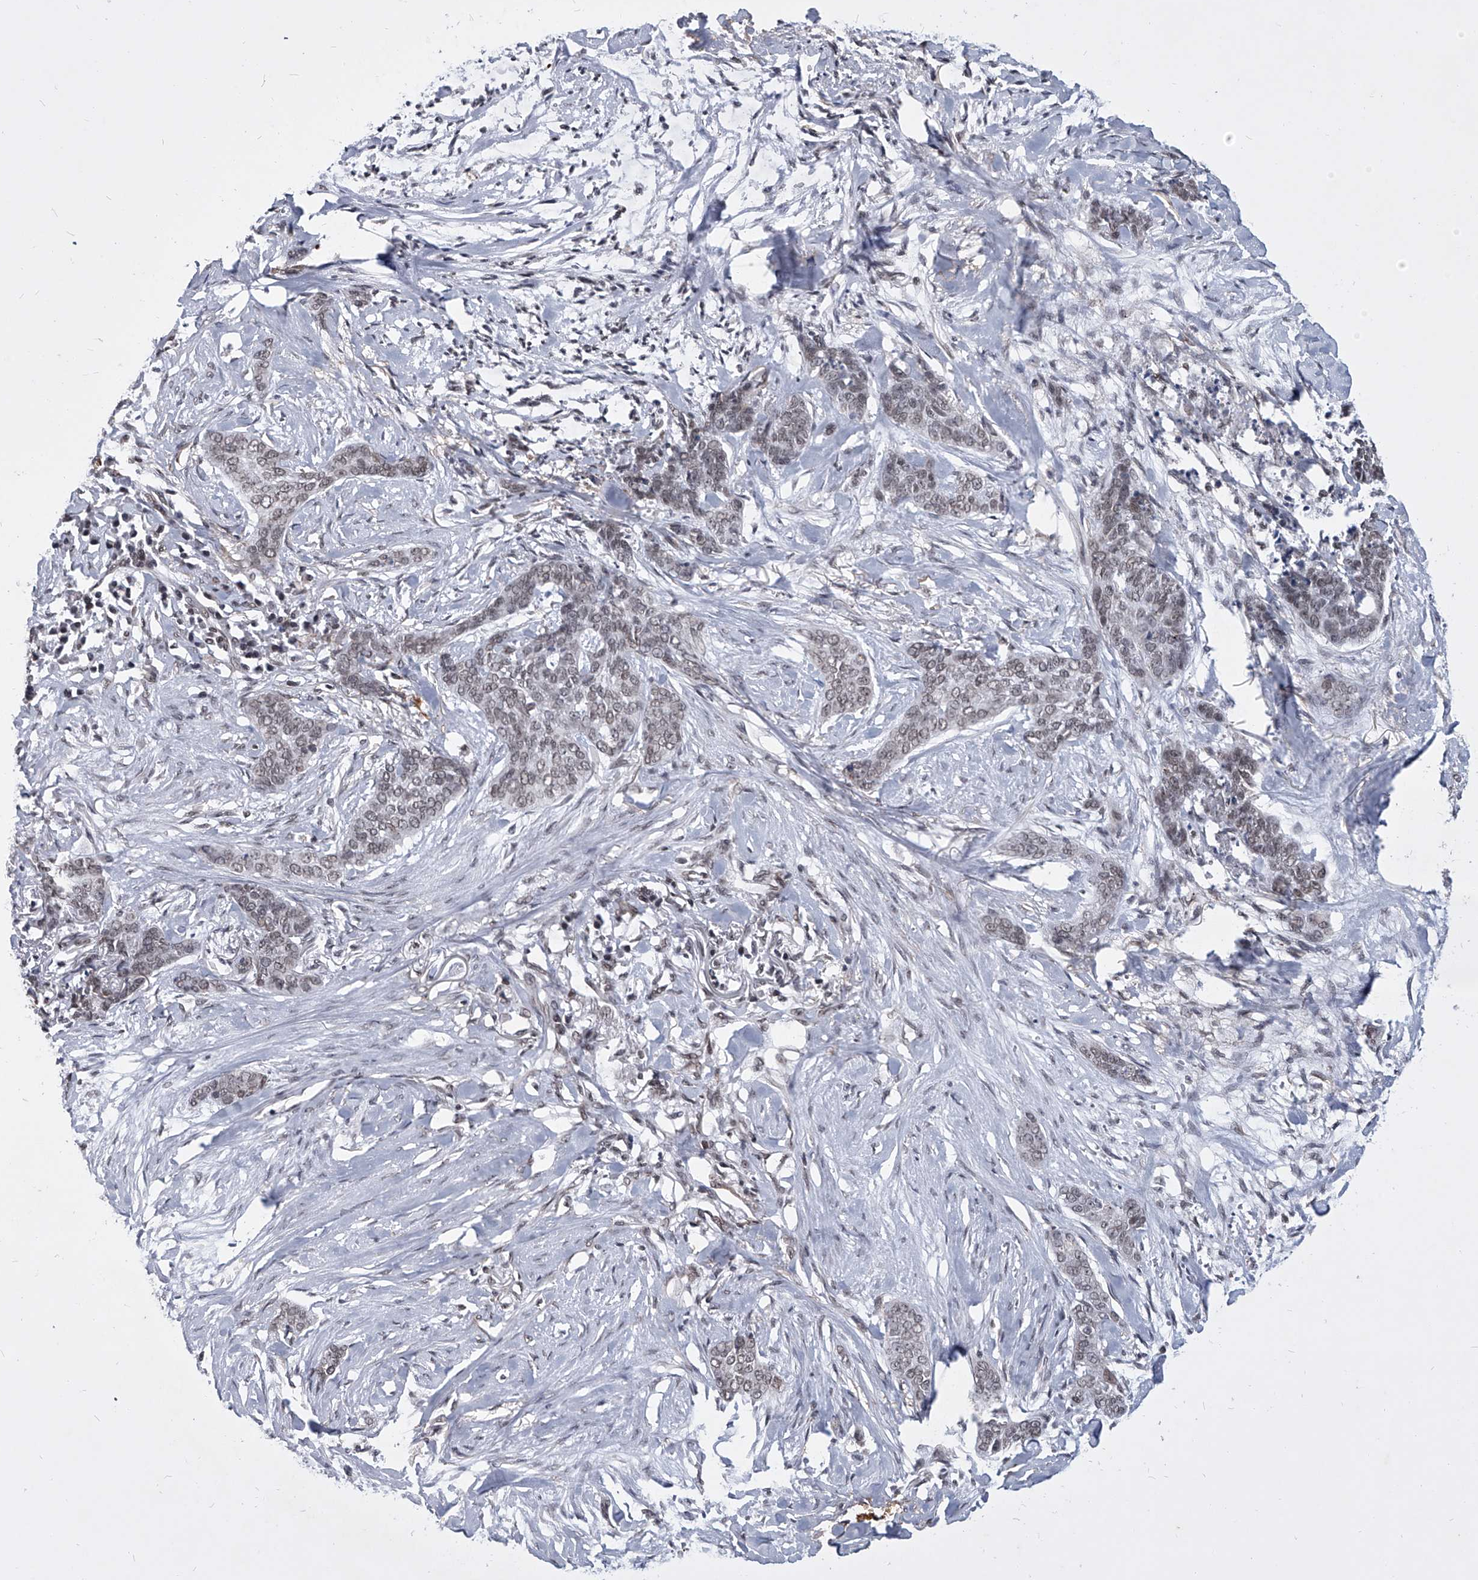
{"staining": {"intensity": "weak", "quantity": "25%-75%", "location": "nuclear"}, "tissue": "skin cancer", "cell_type": "Tumor cells", "image_type": "cancer", "snomed": [{"axis": "morphology", "description": "Basal cell carcinoma"}, {"axis": "topography", "description": "Skin"}], "caption": "There is low levels of weak nuclear staining in tumor cells of basal cell carcinoma (skin), as demonstrated by immunohistochemical staining (brown color).", "gene": "PPIL4", "patient": {"sex": "female", "age": 64}}